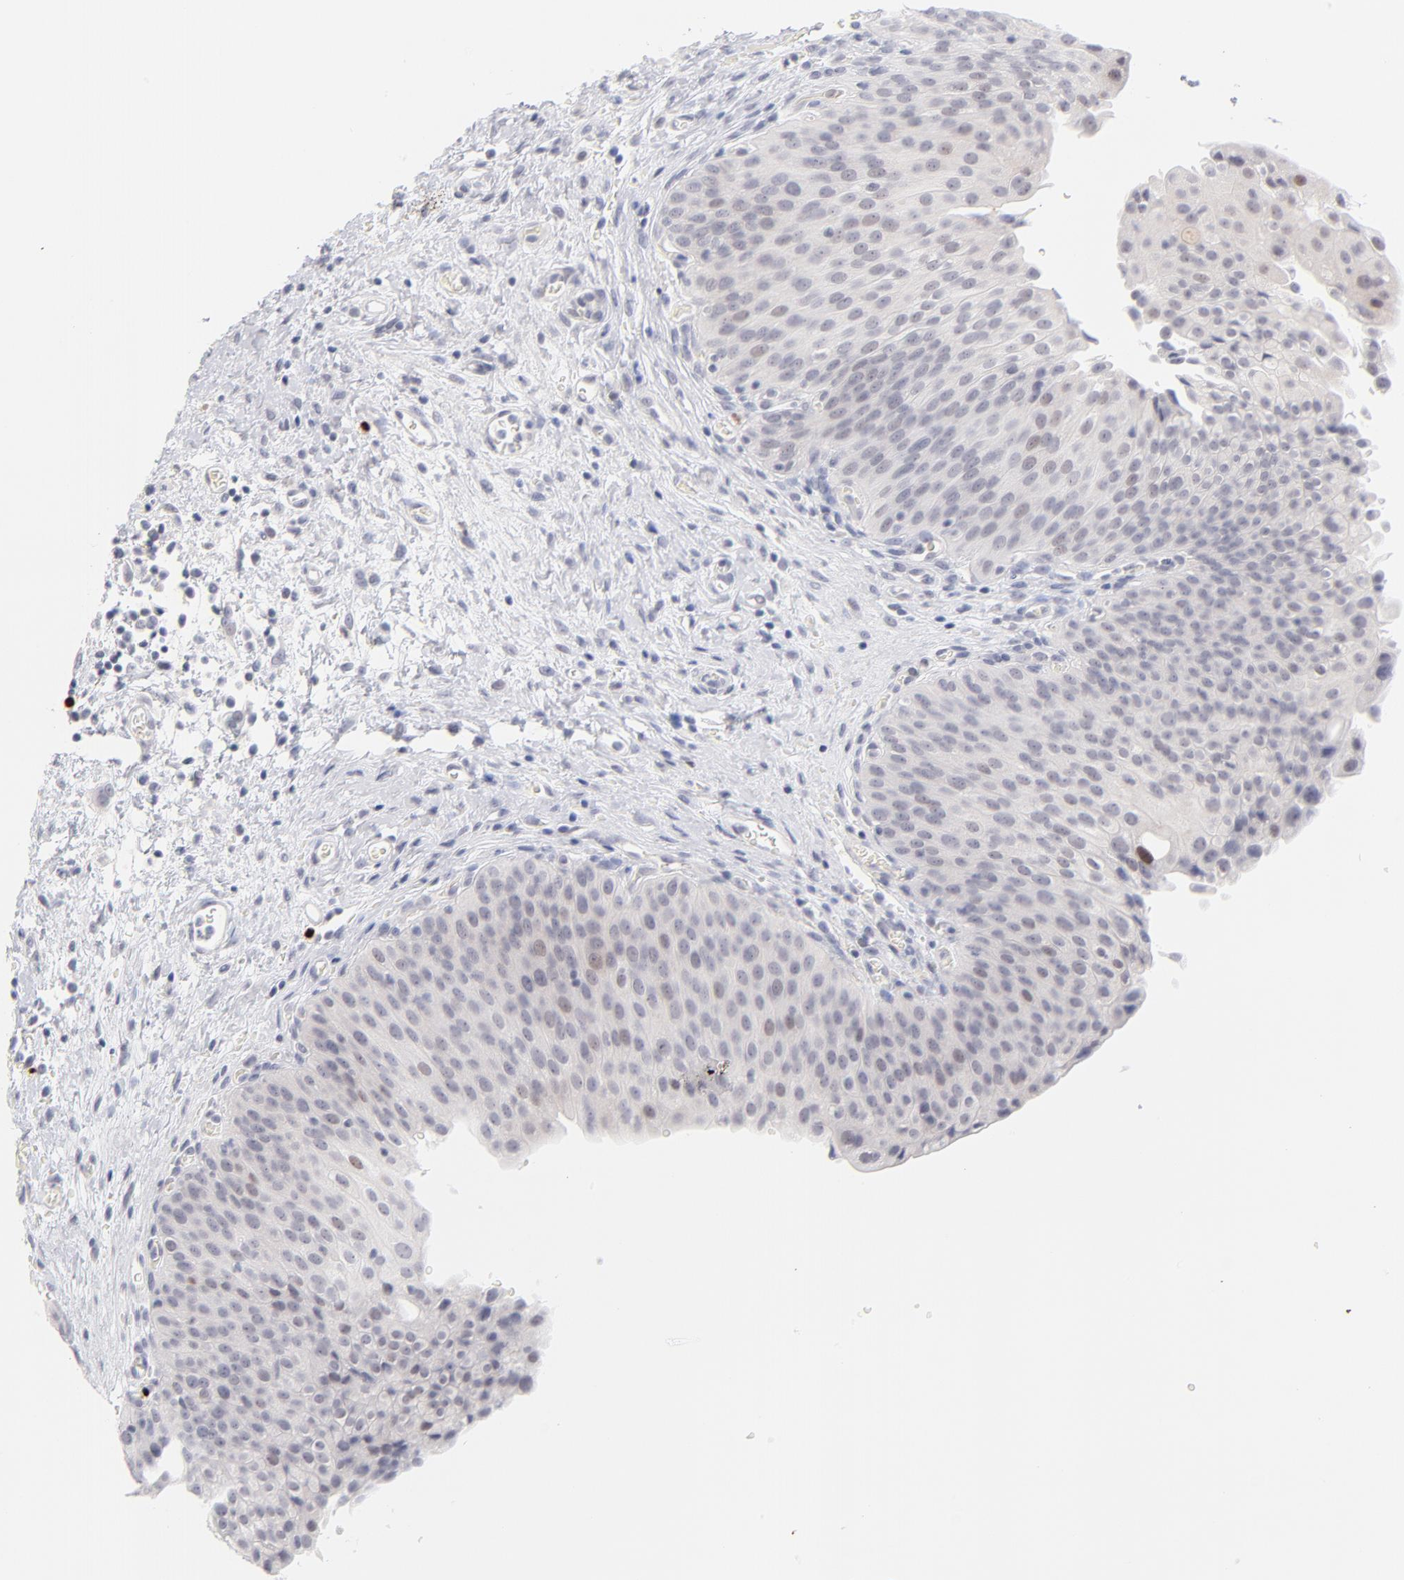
{"staining": {"intensity": "weak", "quantity": "<25%", "location": "nuclear"}, "tissue": "urinary bladder", "cell_type": "Urothelial cells", "image_type": "normal", "snomed": [{"axis": "morphology", "description": "Normal tissue, NOS"}, {"axis": "morphology", "description": "Dysplasia, NOS"}, {"axis": "topography", "description": "Urinary bladder"}], "caption": "IHC photomicrograph of benign urinary bladder: urinary bladder stained with DAB exhibits no significant protein staining in urothelial cells.", "gene": "PARP1", "patient": {"sex": "male", "age": 35}}